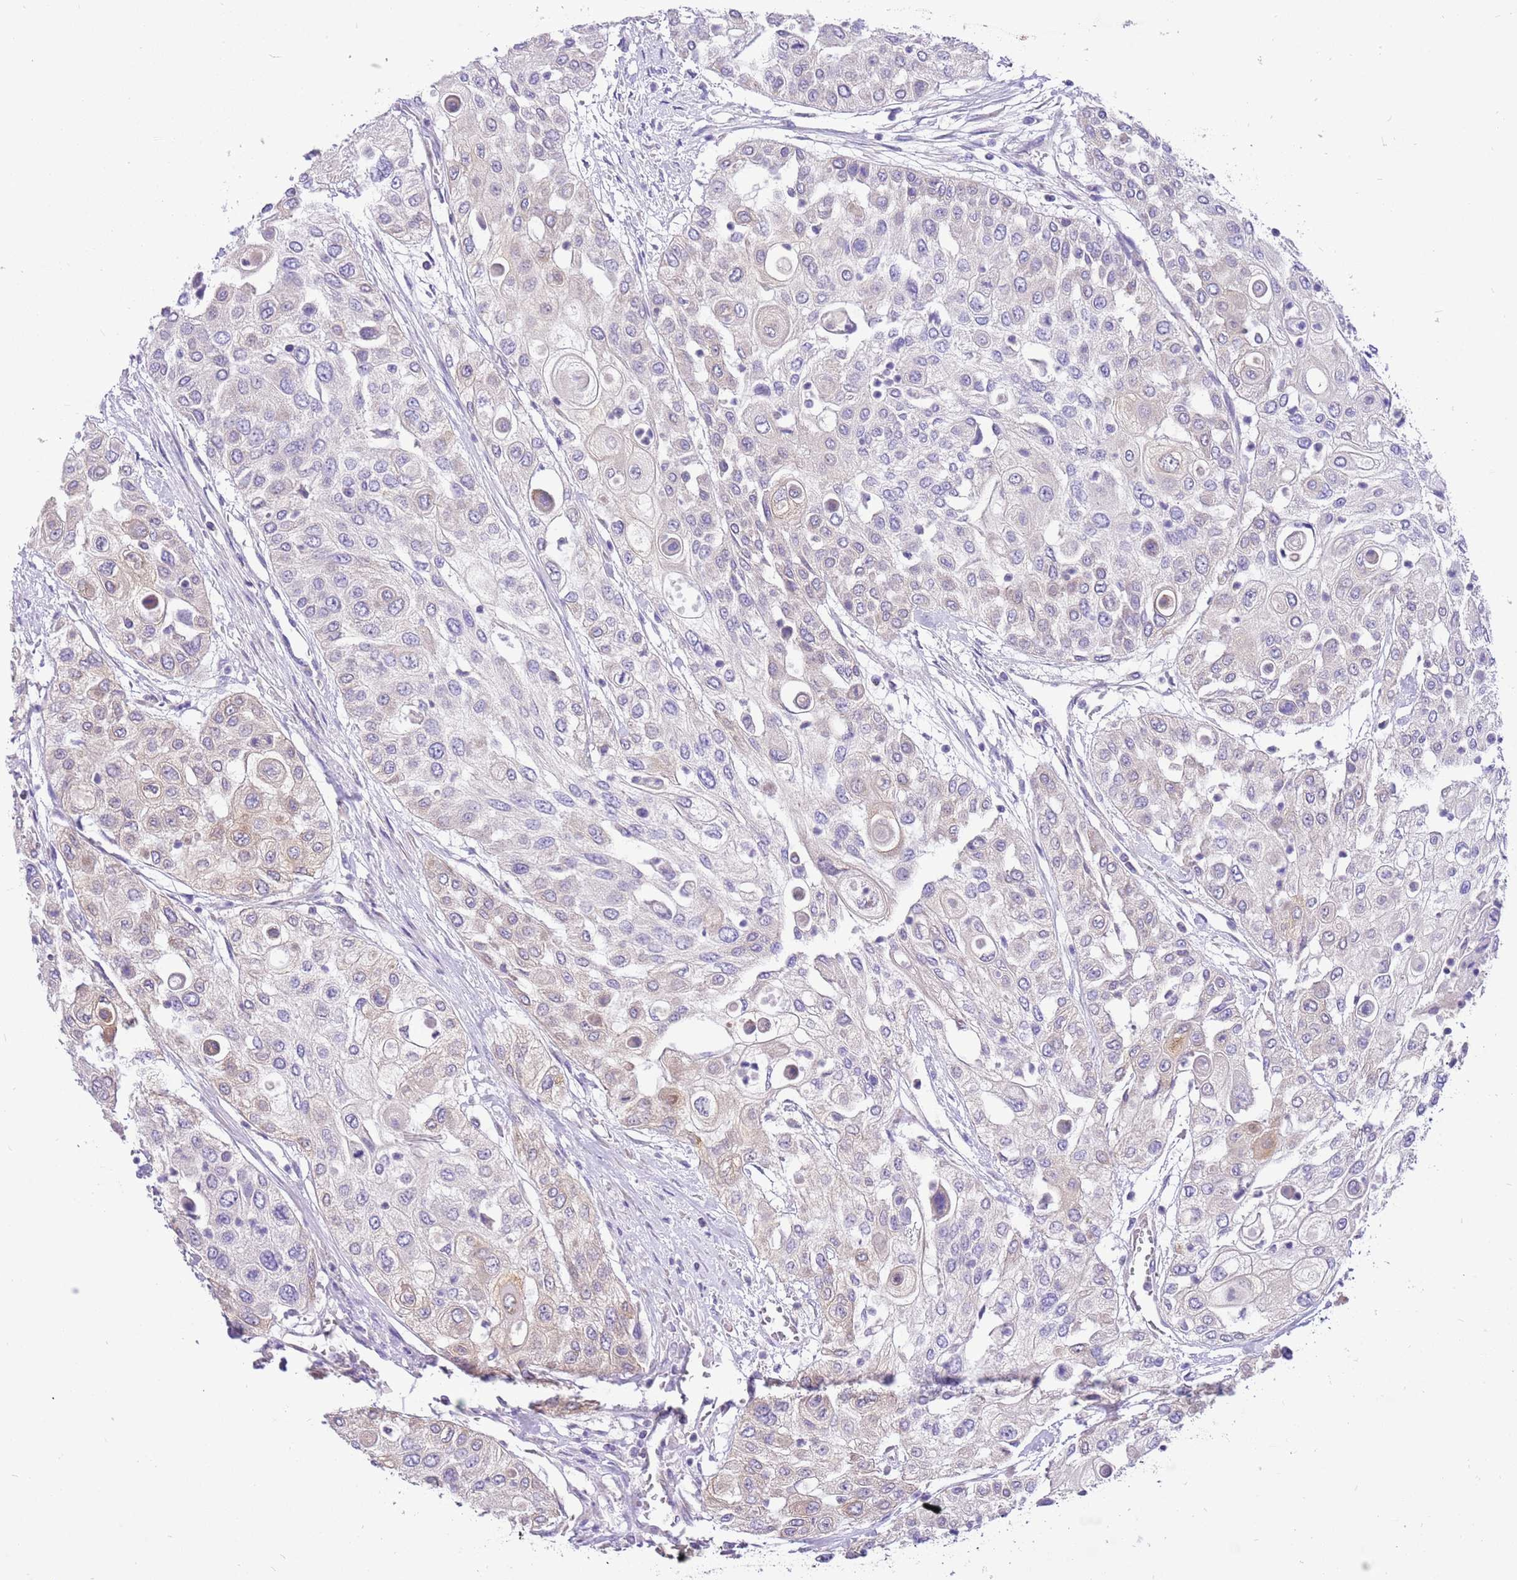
{"staining": {"intensity": "negative", "quantity": "none", "location": "none"}, "tissue": "urothelial cancer", "cell_type": "Tumor cells", "image_type": "cancer", "snomed": [{"axis": "morphology", "description": "Urothelial carcinoma, High grade"}, {"axis": "topography", "description": "Urinary bladder"}], "caption": "Immunohistochemistry (IHC) of human urothelial cancer demonstrates no positivity in tumor cells.", "gene": "GLCE", "patient": {"sex": "female", "age": 79}}